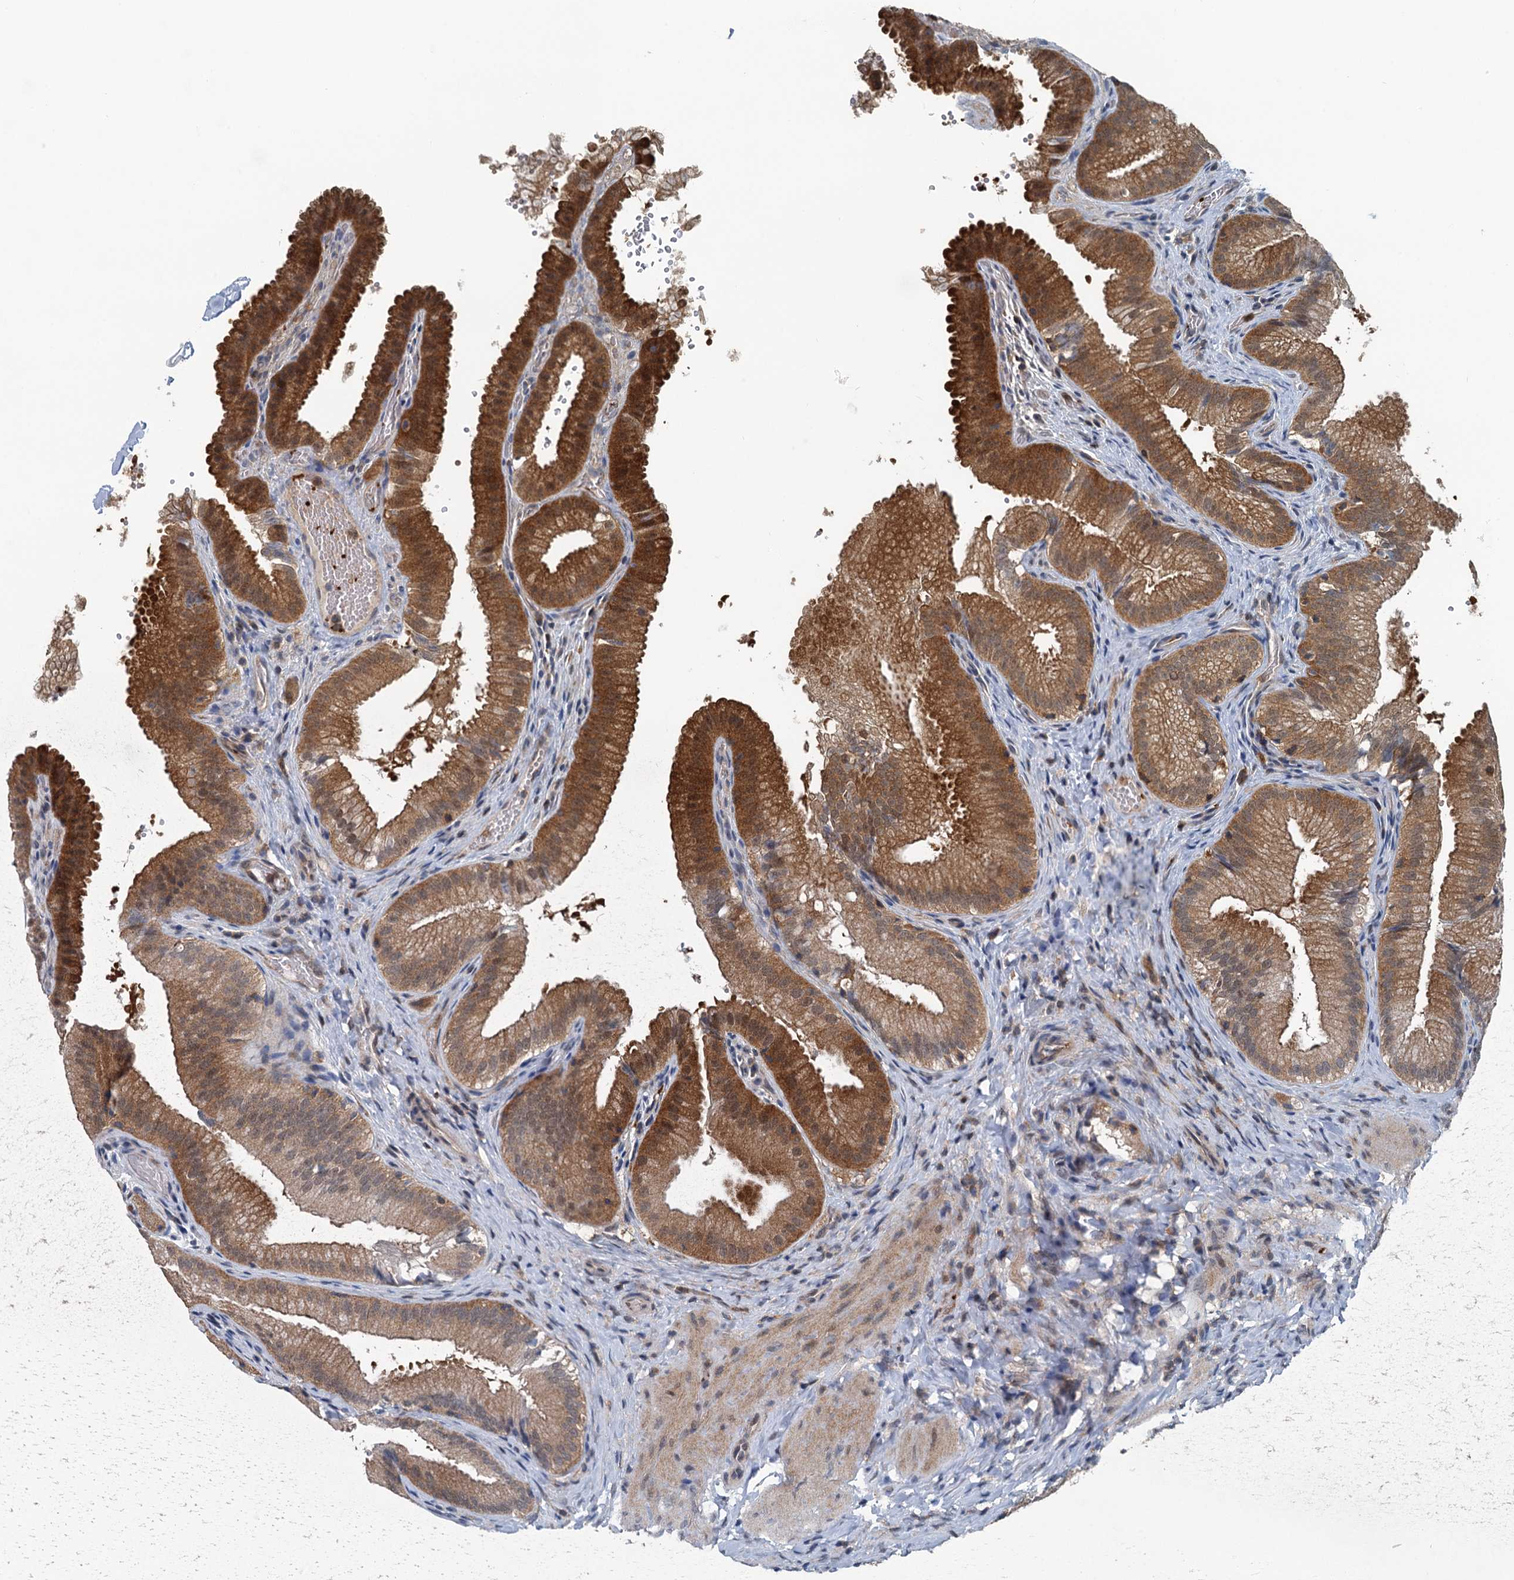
{"staining": {"intensity": "moderate", "quantity": ">75%", "location": "cytoplasmic/membranous"}, "tissue": "gallbladder", "cell_type": "Glandular cells", "image_type": "normal", "snomed": [{"axis": "morphology", "description": "Normal tissue, NOS"}, {"axis": "topography", "description": "Gallbladder"}], "caption": "A histopathology image of human gallbladder stained for a protein reveals moderate cytoplasmic/membranous brown staining in glandular cells.", "gene": "GCLM", "patient": {"sex": "female", "age": 30}}